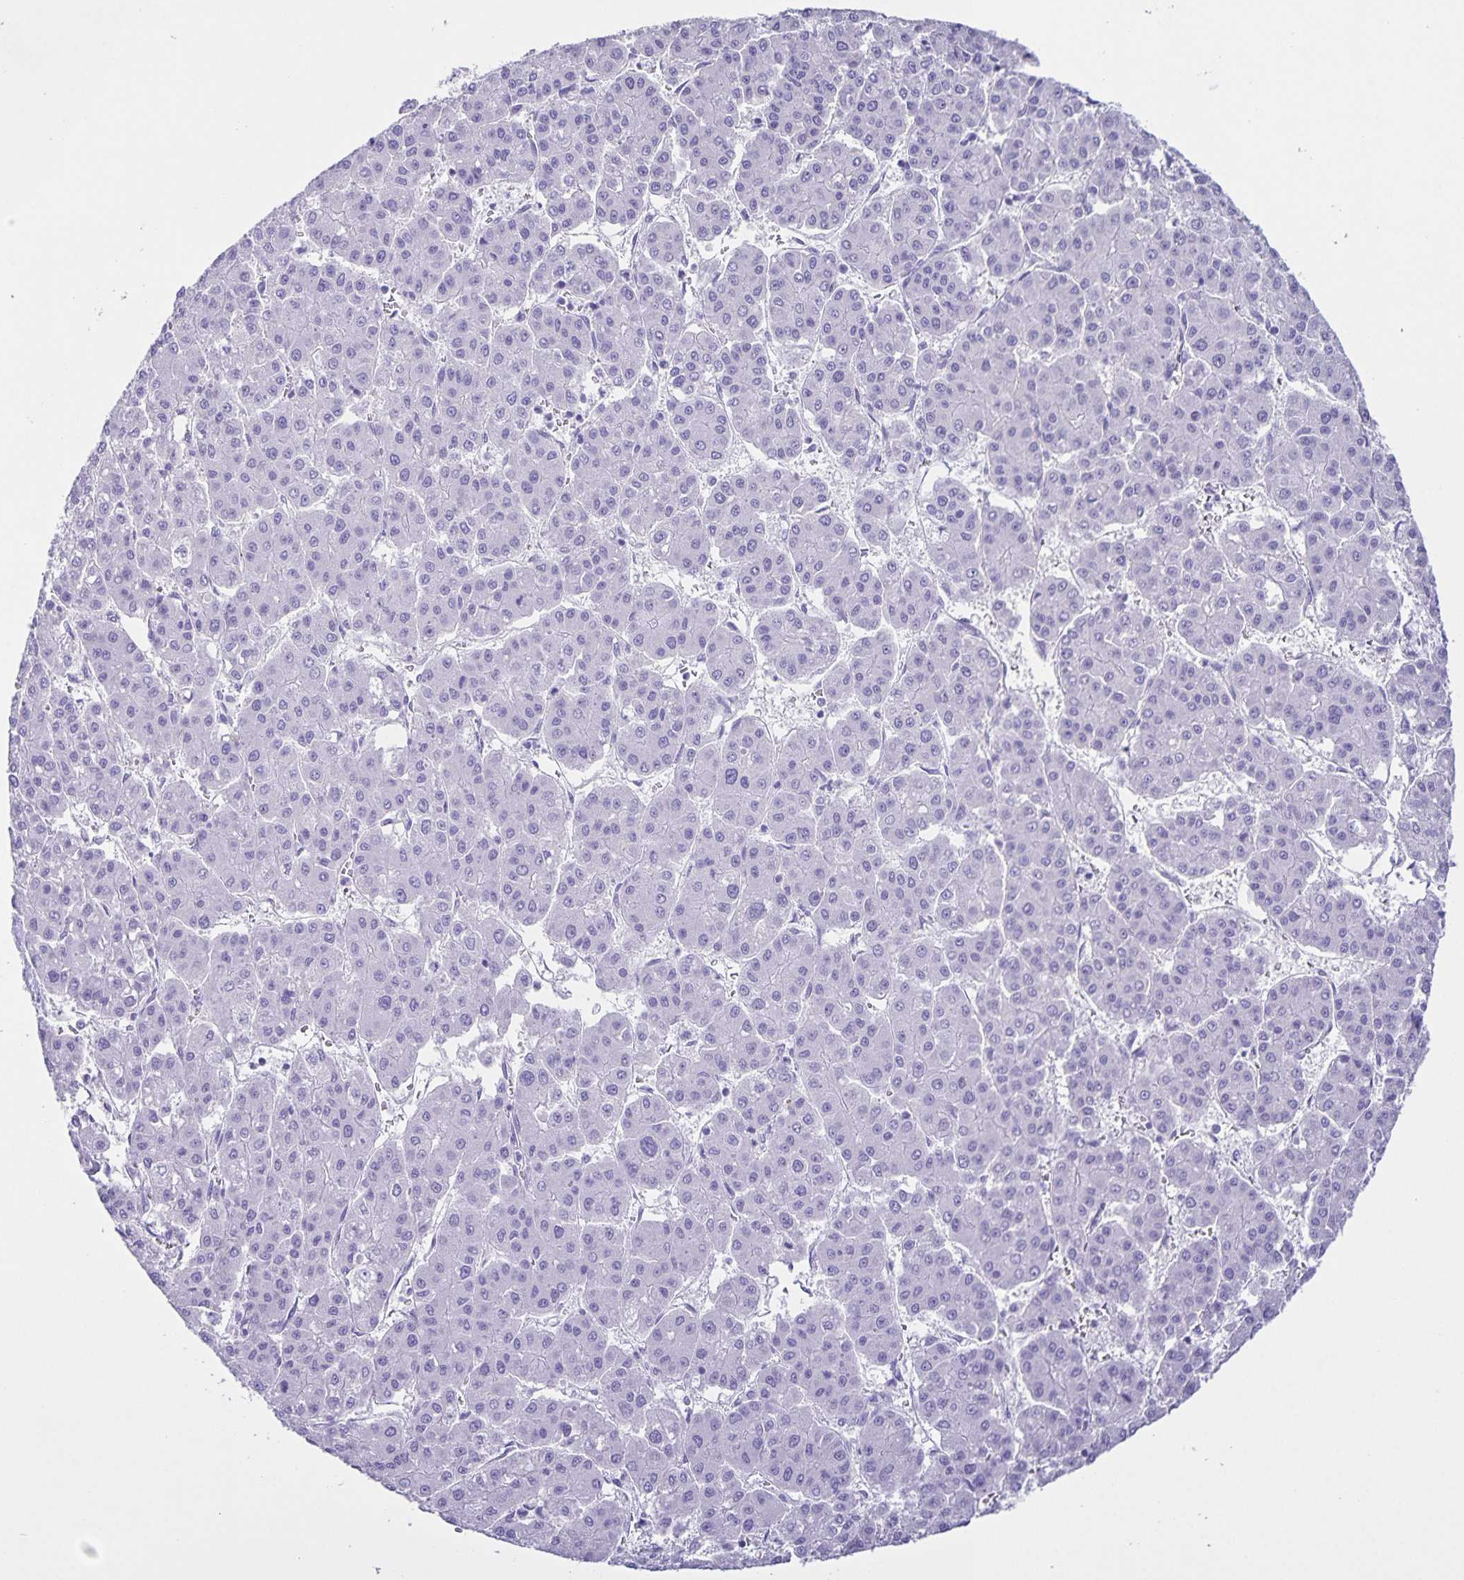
{"staining": {"intensity": "negative", "quantity": "none", "location": "none"}, "tissue": "liver cancer", "cell_type": "Tumor cells", "image_type": "cancer", "snomed": [{"axis": "morphology", "description": "Carcinoma, Hepatocellular, NOS"}, {"axis": "topography", "description": "Liver"}], "caption": "Tumor cells show no significant protein positivity in liver hepatocellular carcinoma. The staining is performed using DAB brown chromogen with nuclei counter-stained in using hematoxylin.", "gene": "UBQLN3", "patient": {"sex": "male", "age": 73}}